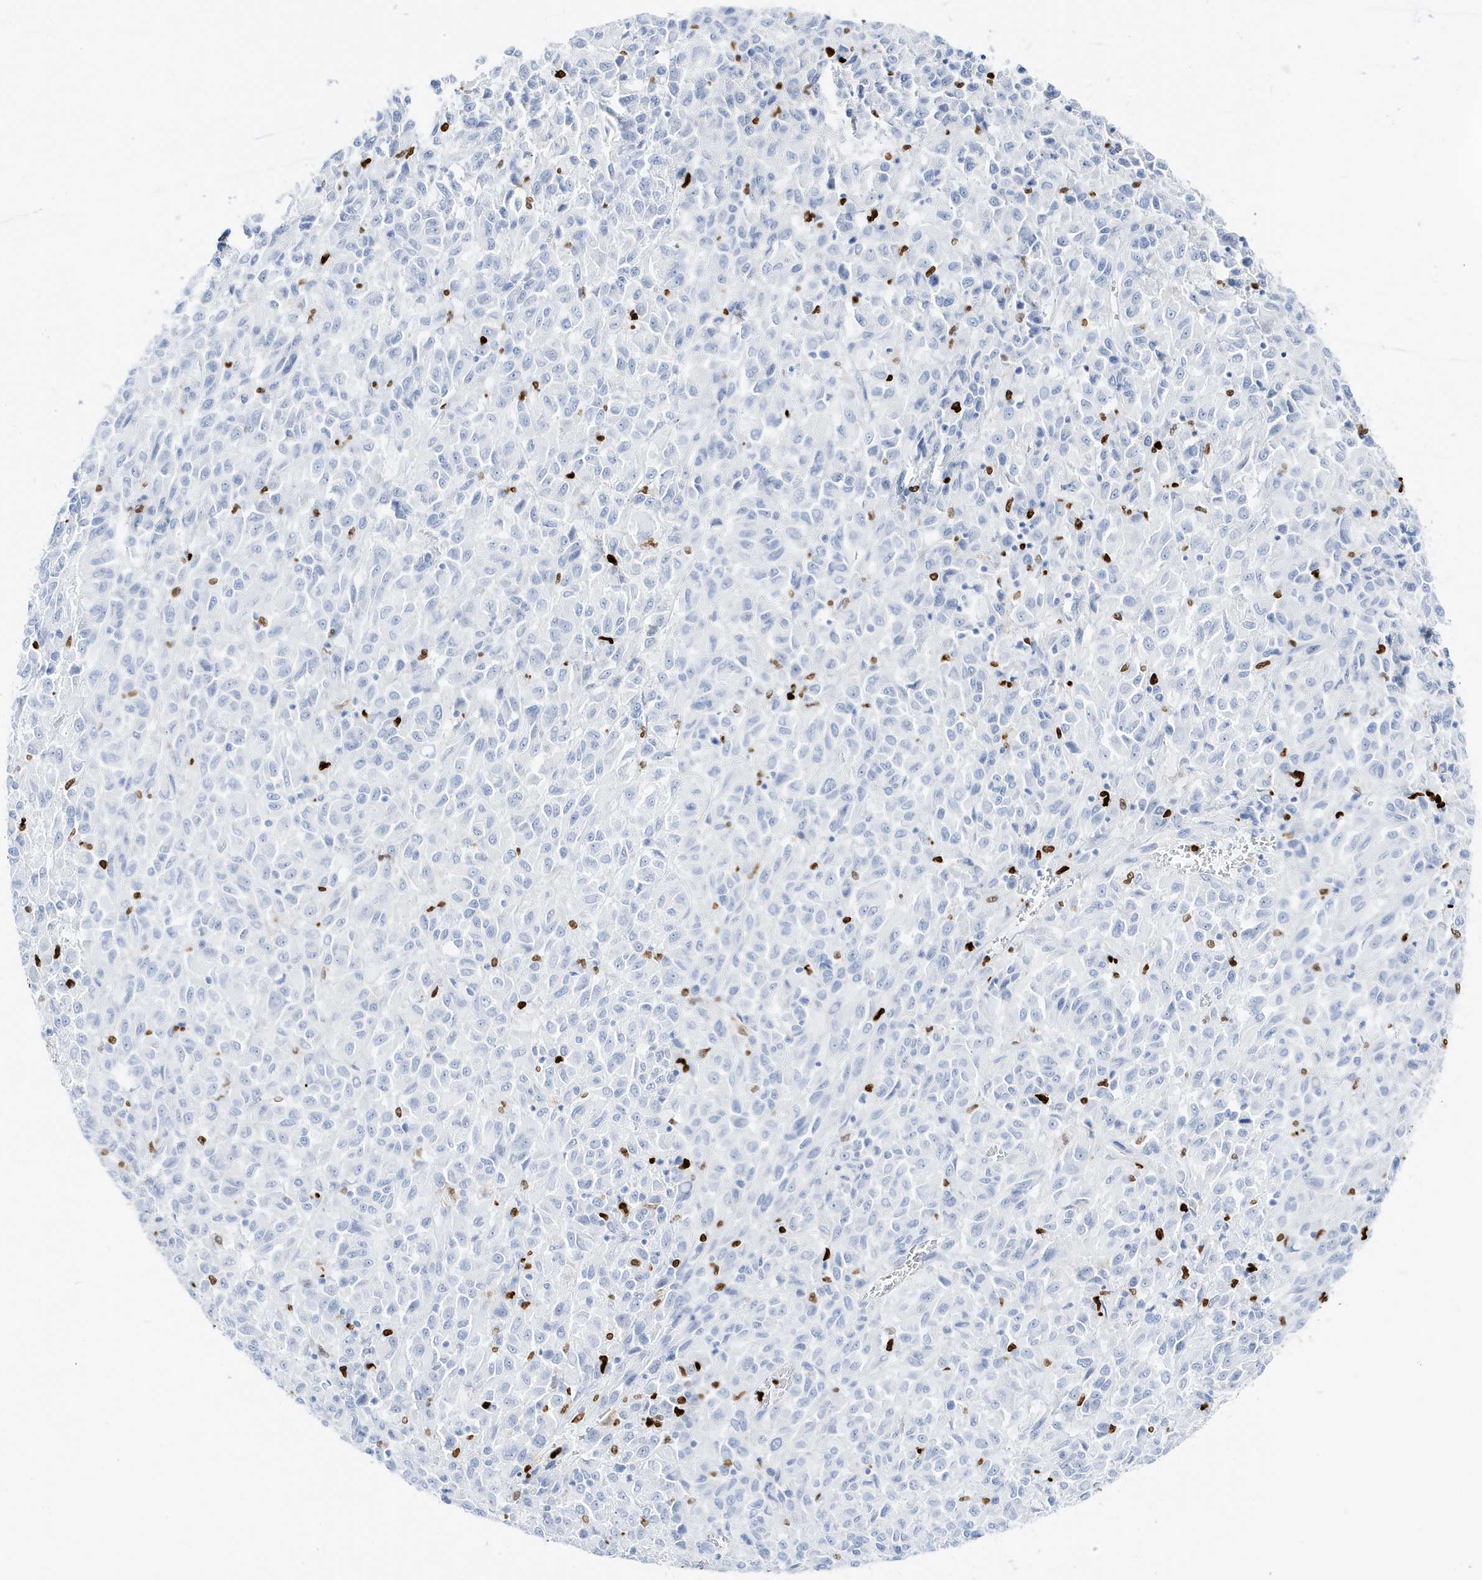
{"staining": {"intensity": "negative", "quantity": "none", "location": "none"}, "tissue": "melanoma", "cell_type": "Tumor cells", "image_type": "cancer", "snomed": [{"axis": "morphology", "description": "Malignant melanoma, Metastatic site"}, {"axis": "topography", "description": "Lung"}], "caption": "High power microscopy histopathology image of an IHC image of melanoma, revealing no significant expression in tumor cells.", "gene": "MNDA", "patient": {"sex": "male", "age": 64}}